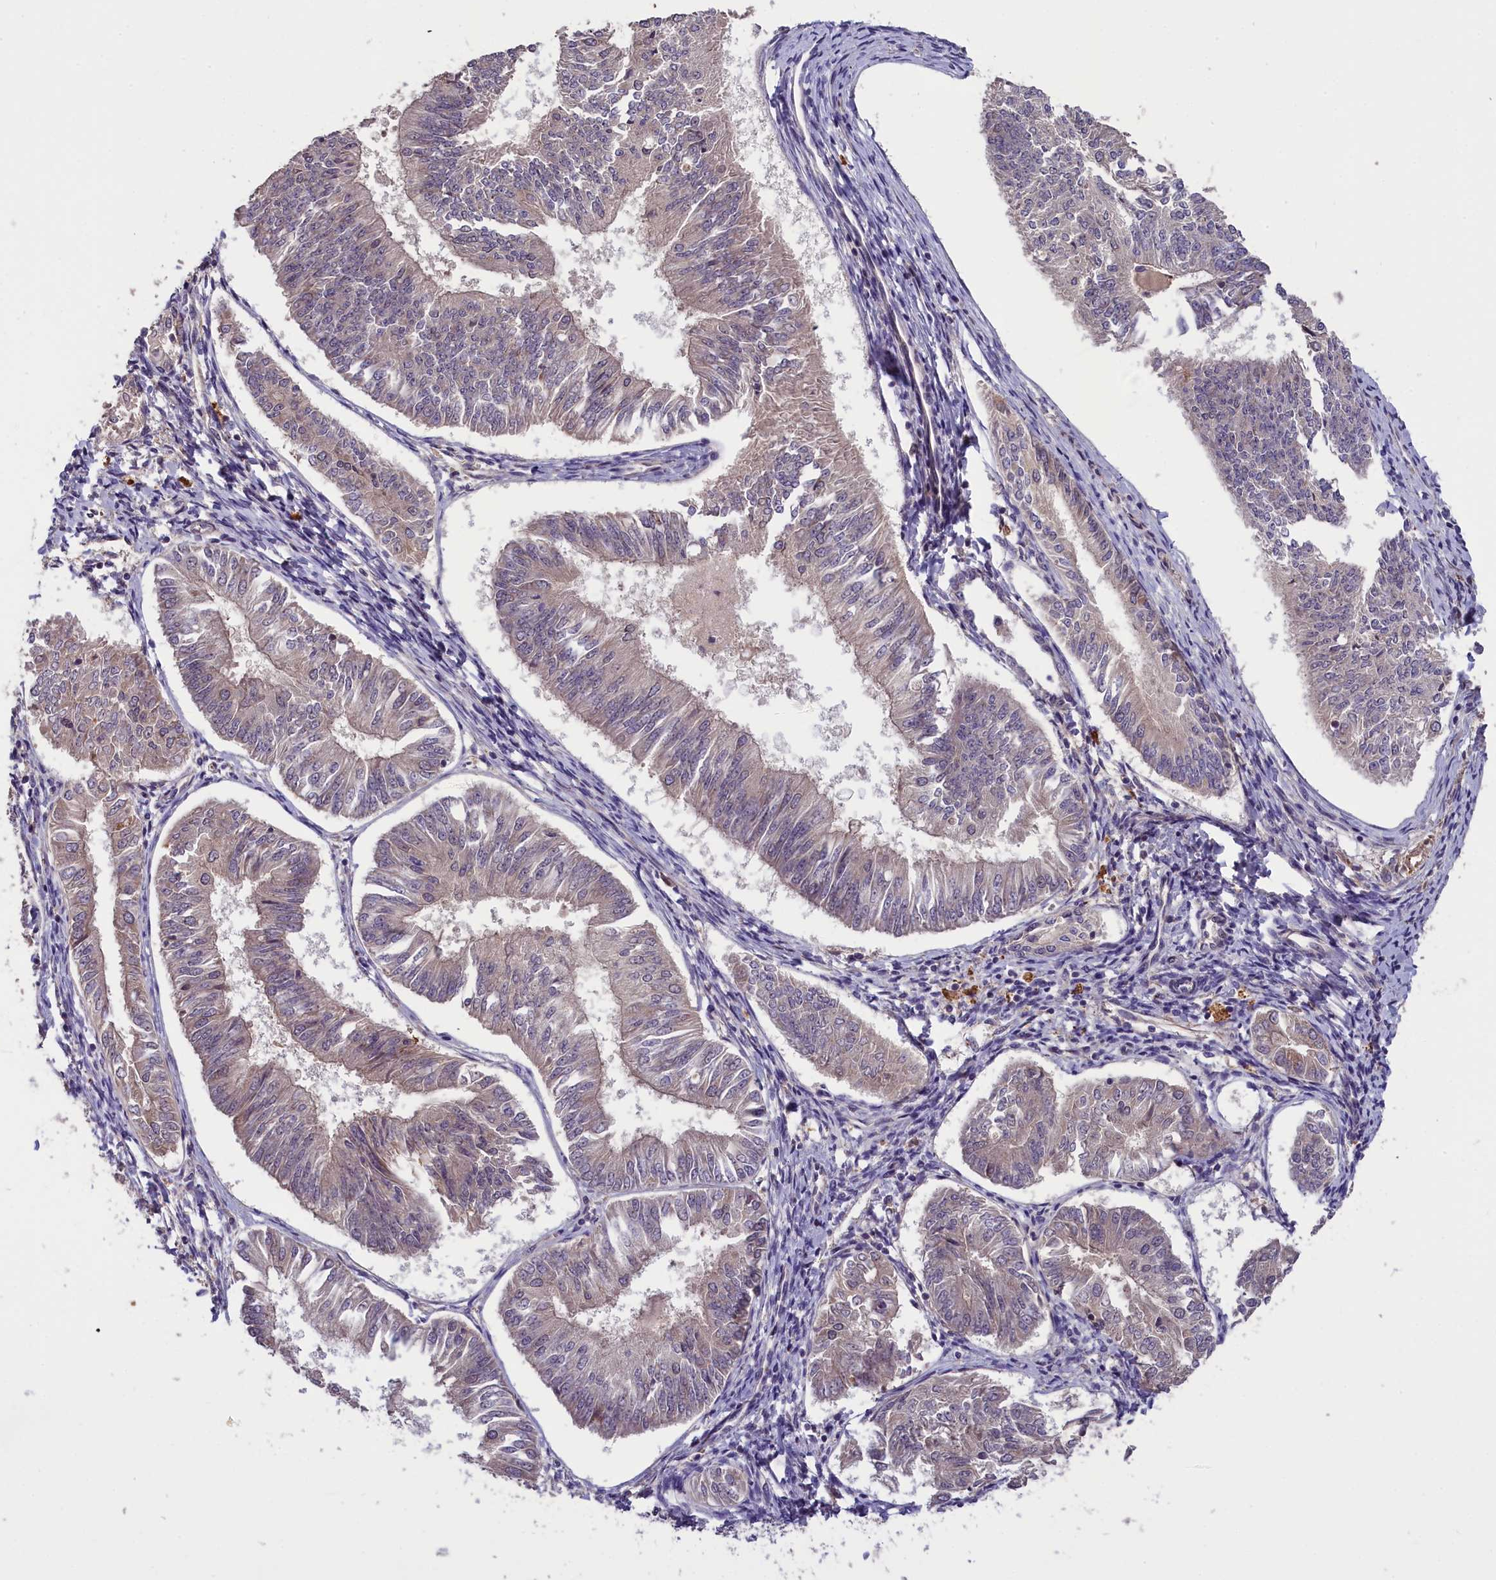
{"staining": {"intensity": "weak", "quantity": "<25%", "location": "cytoplasmic/membranous"}, "tissue": "endometrial cancer", "cell_type": "Tumor cells", "image_type": "cancer", "snomed": [{"axis": "morphology", "description": "Adenocarcinoma, NOS"}, {"axis": "topography", "description": "Endometrium"}], "caption": "Tumor cells show no significant protein staining in endometrial cancer (adenocarcinoma).", "gene": "DNAJB9", "patient": {"sex": "female", "age": 58}}